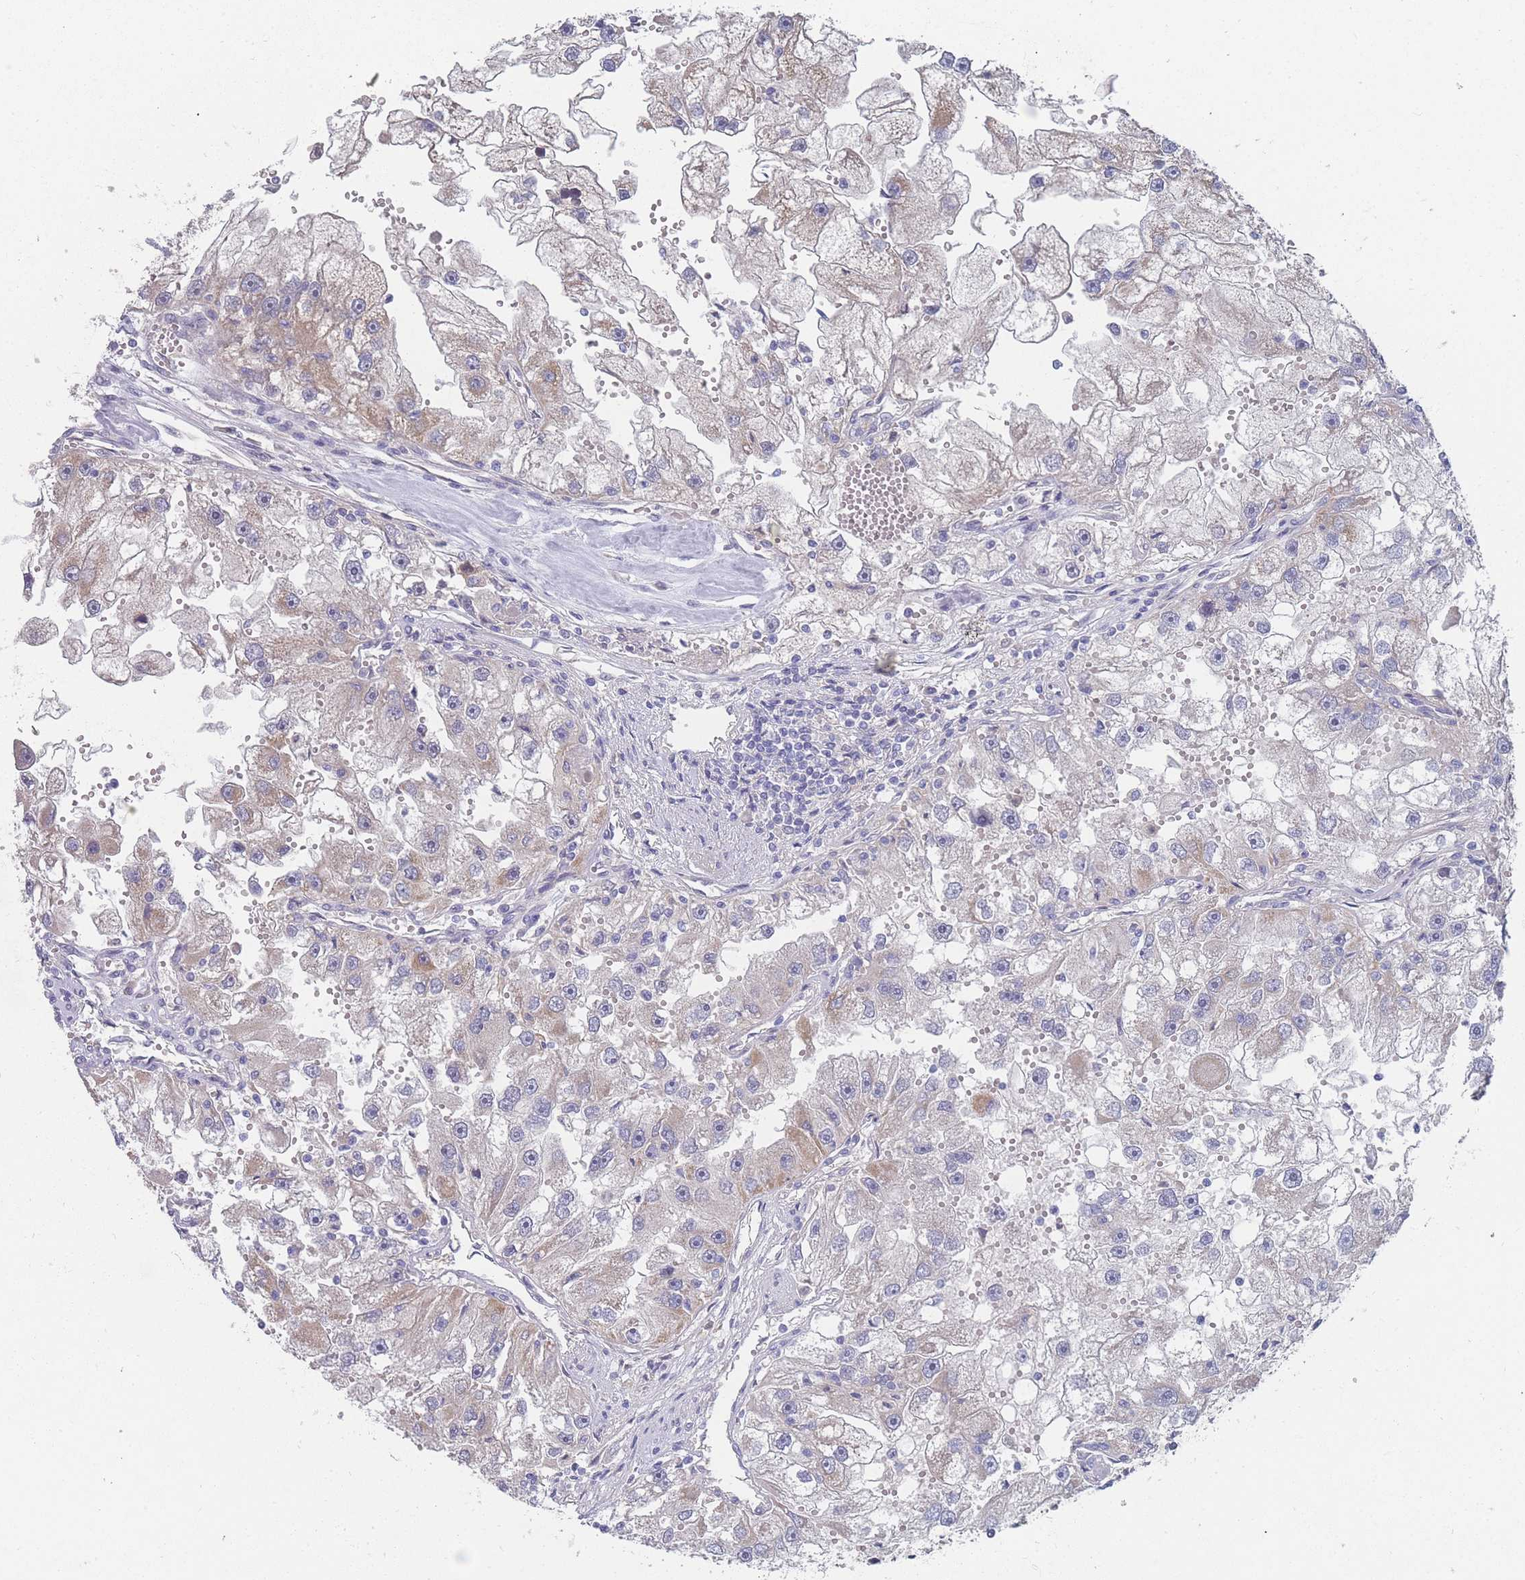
{"staining": {"intensity": "moderate", "quantity": "25%-75%", "location": "cytoplasmic/membranous"}, "tissue": "renal cancer", "cell_type": "Tumor cells", "image_type": "cancer", "snomed": [{"axis": "morphology", "description": "Adenocarcinoma, NOS"}, {"axis": "topography", "description": "Kidney"}], "caption": "Protein expression by immunohistochemistry demonstrates moderate cytoplasmic/membranous positivity in about 25%-75% of tumor cells in renal cancer (adenocarcinoma).", "gene": "NUB1", "patient": {"sex": "male", "age": 63}}